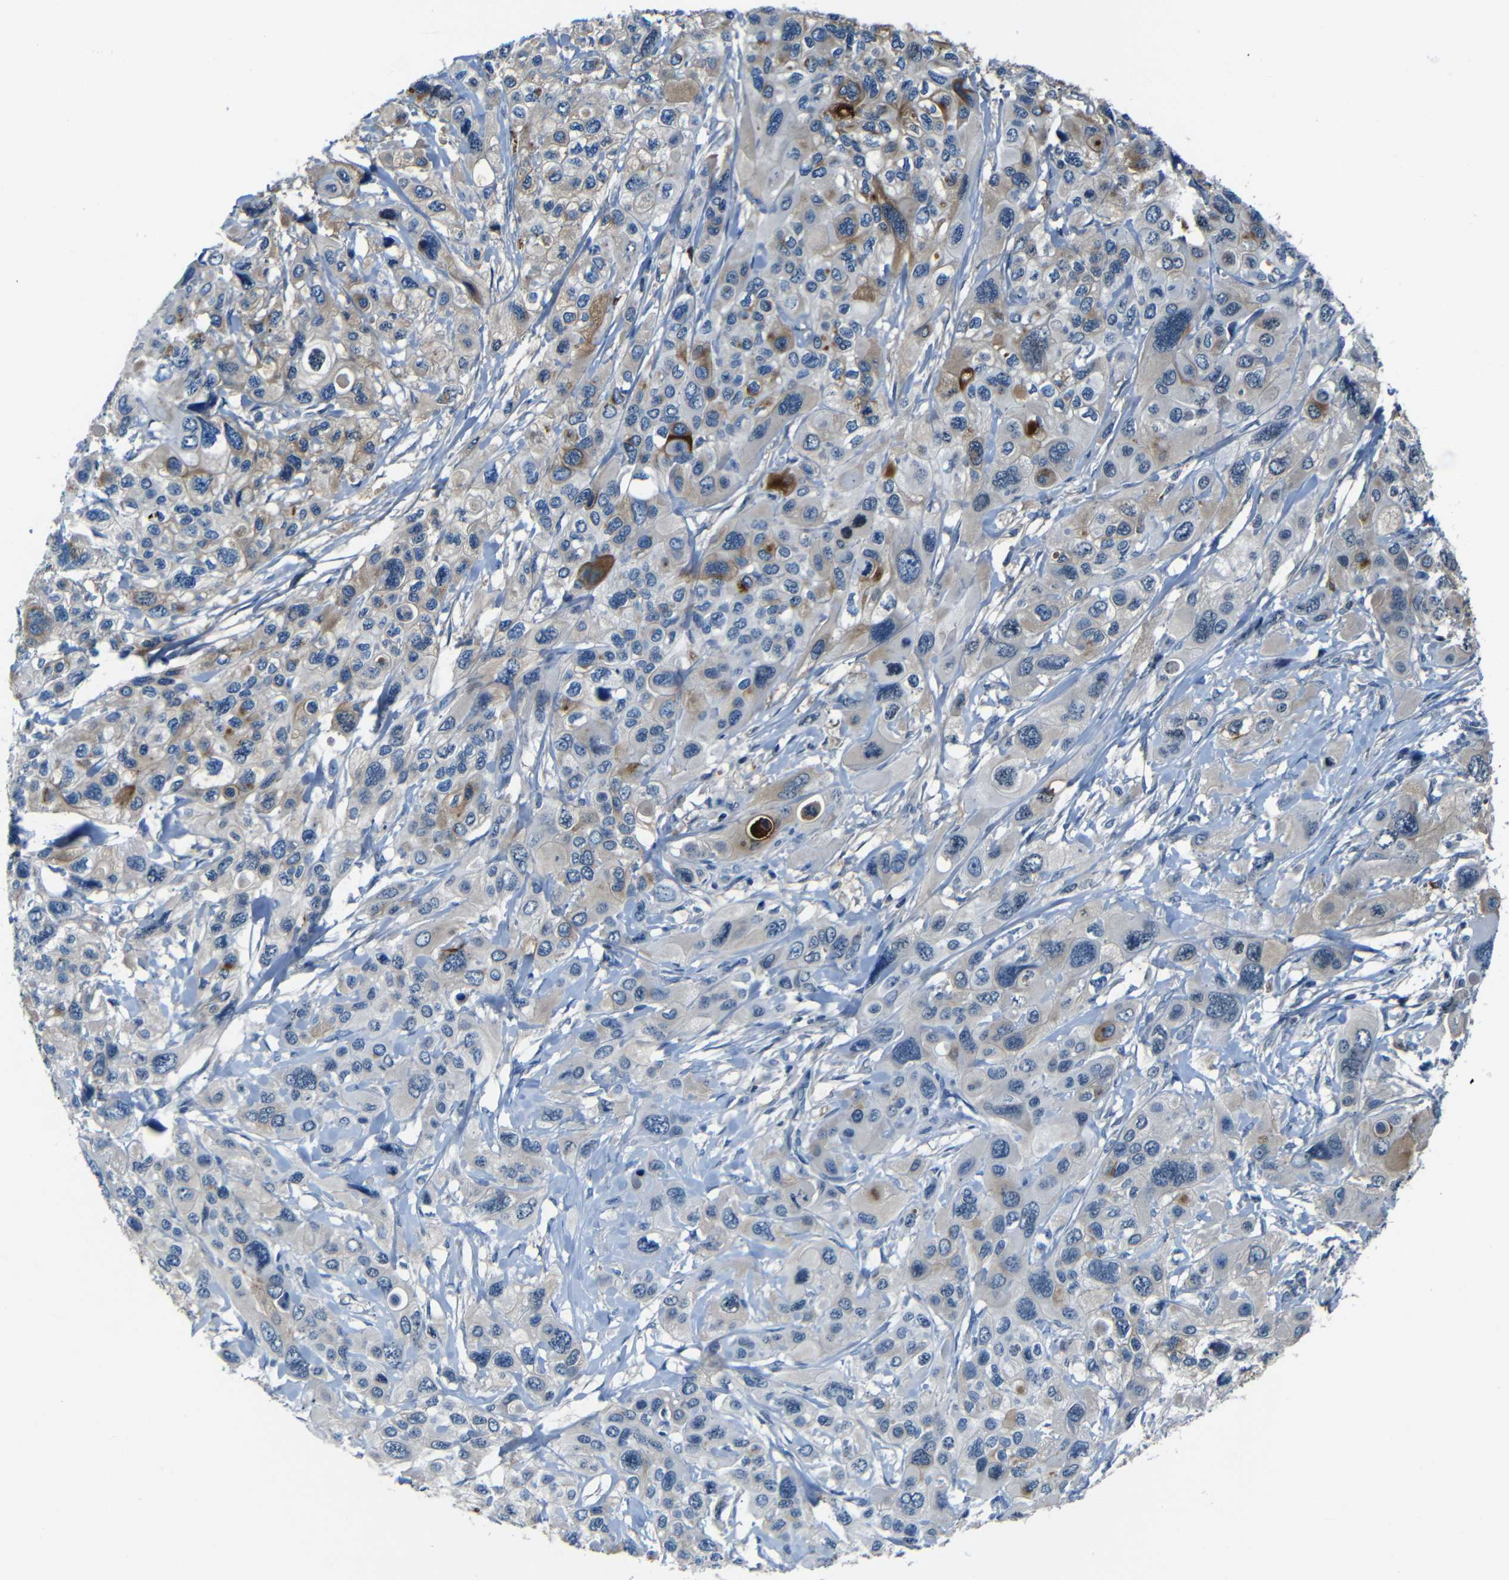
{"staining": {"intensity": "moderate", "quantity": "<25%", "location": "cytoplasmic/membranous"}, "tissue": "pancreatic cancer", "cell_type": "Tumor cells", "image_type": "cancer", "snomed": [{"axis": "morphology", "description": "Adenocarcinoma, NOS"}, {"axis": "topography", "description": "Pancreas"}], "caption": "Pancreatic adenocarcinoma tissue exhibits moderate cytoplasmic/membranous expression in about <25% of tumor cells", "gene": "SERPINA1", "patient": {"sex": "male", "age": 73}}